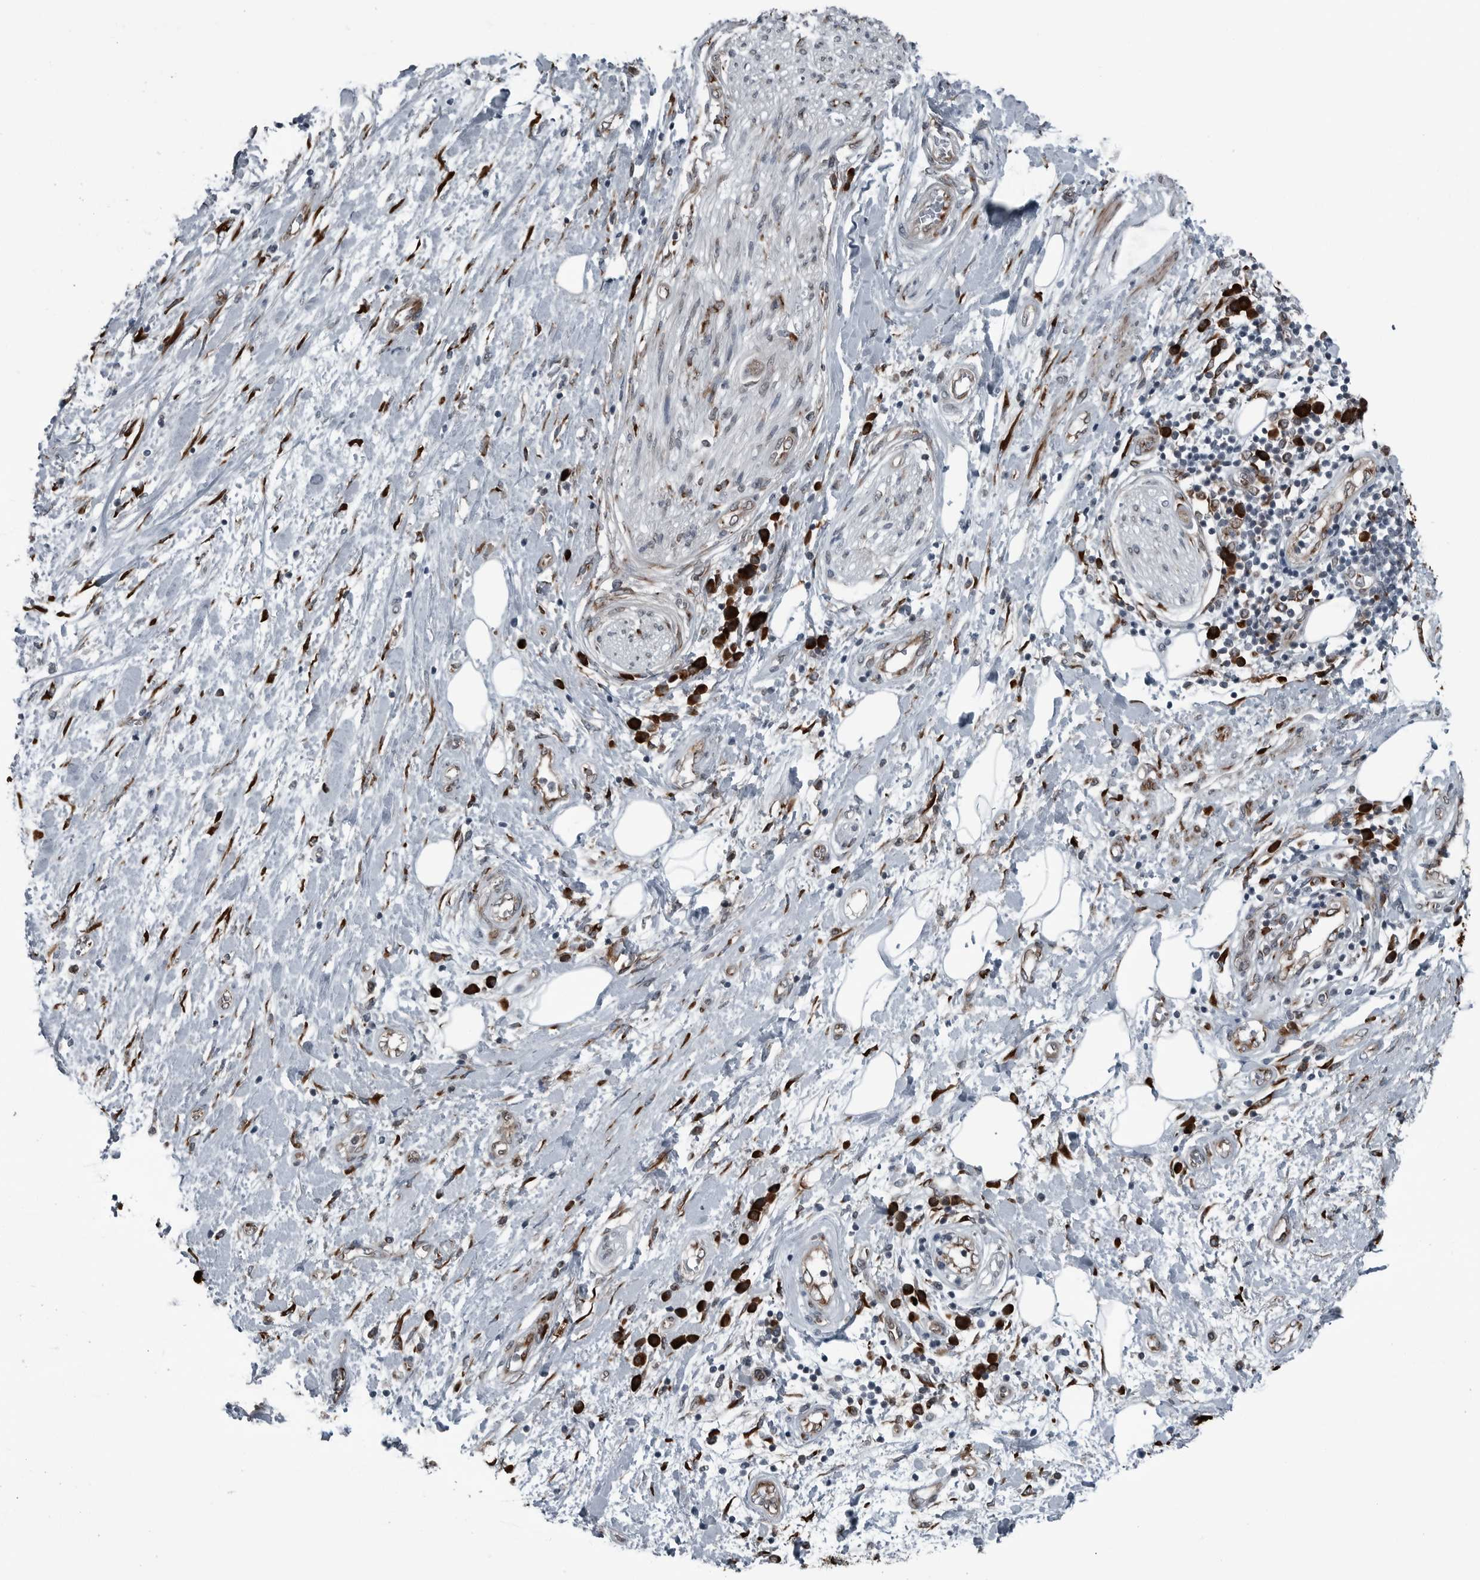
{"staining": {"intensity": "strong", "quantity": ">75%", "location": "cytoplasmic/membranous"}, "tissue": "pancreatic cancer", "cell_type": "Tumor cells", "image_type": "cancer", "snomed": [{"axis": "morphology", "description": "Adenocarcinoma, NOS"}, {"axis": "topography", "description": "Pancreas"}], "caption": "A high amount of strong cytoplasmic/membranous expression is present in about >75% of tumor cells in adenocarcinoma (pancreatic) tissue. (Stains: DAB in brown, nuclei in blue, Microscopy: brightfield microscopy at high magnification).", "gene": "CEP85", "patient": {"sex": "female", "age": 73}}